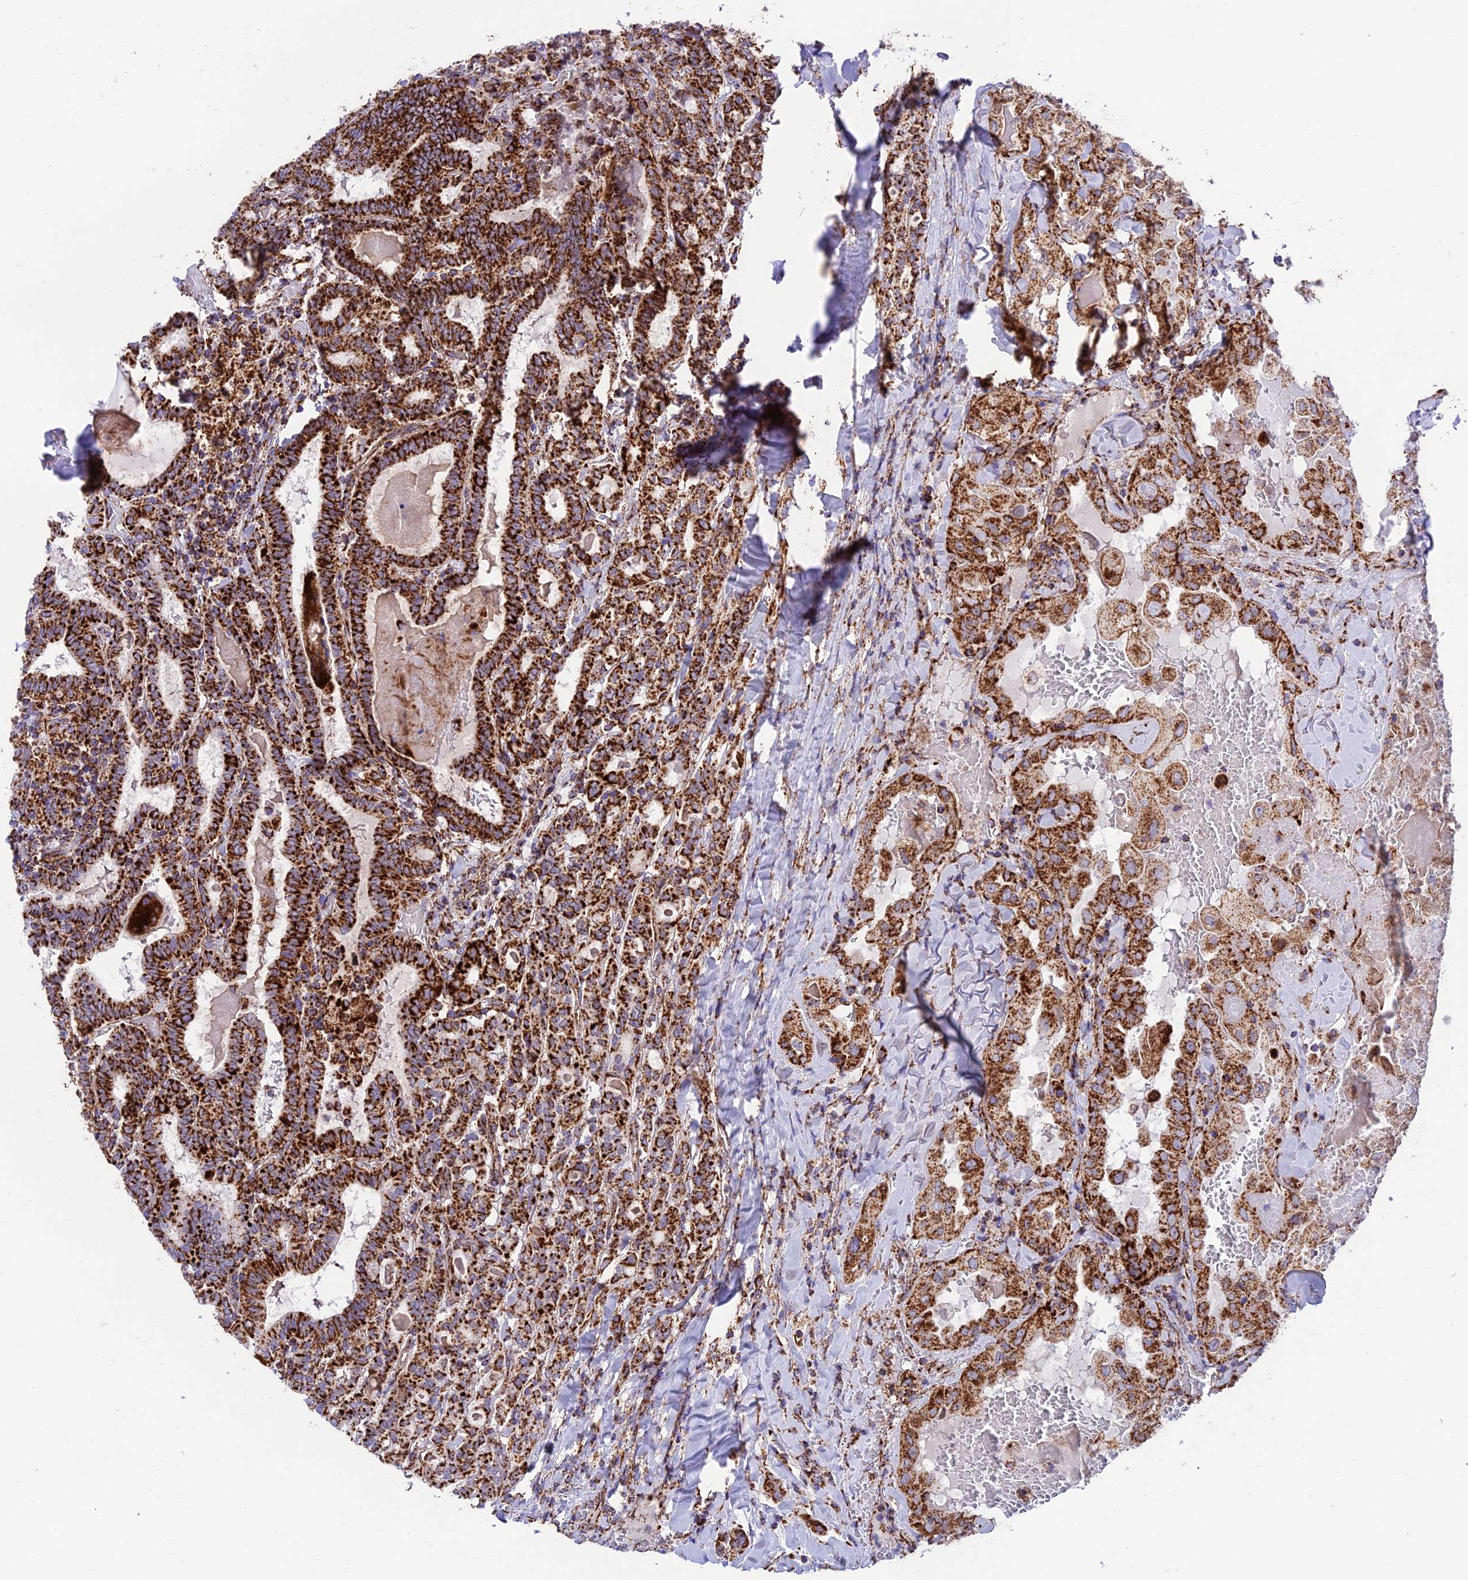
{"staining": {"intensity": "strong", "quantity": ">75%", "location": "cytoplasmic/membranous"}, "tissue": "thyroid cancer", "cell_type": "Tumor cells", "image_type": "cancer", "snomed": [{"axis": "morphology", "description": "Papillary adenocarcinoma, NOS"}, {"axis": "topography", "description": "Thyroid gland"}], "caption": "The histopathology image exhibits a brown stain indicating the presence of a protein in the cytoplasmic/membranous of tumor cells in thyroid cancer.", "gene": "CHCHD3", "patient": {"sex": "female", "age": 72}}